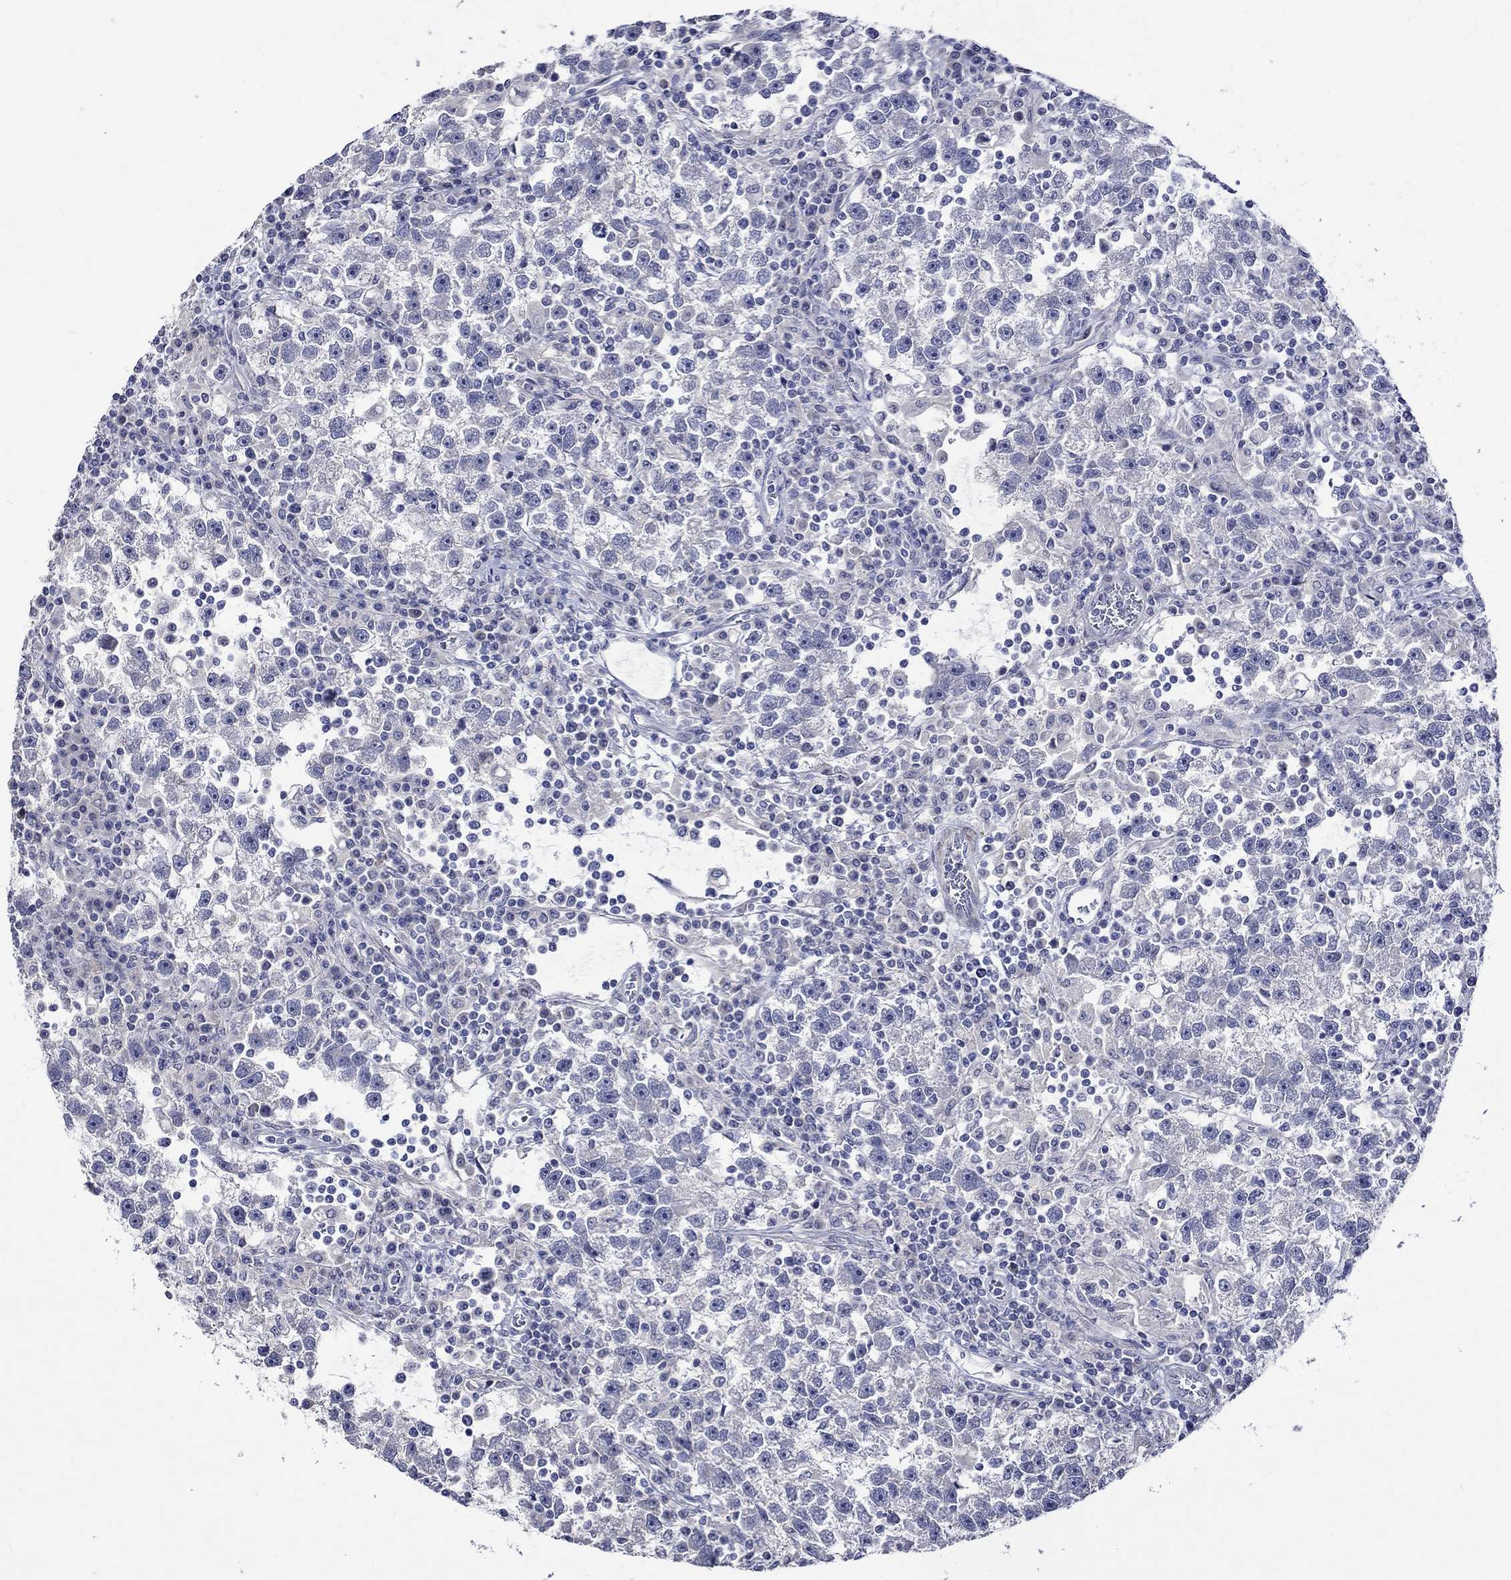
{"staining": {"intensity": "negative", "quantity": "none", "location": "none"}, "tissue": "testis cancer", "cell_type": "Tumor cells", "image_type": "cancer", "snomed": [{"axis": "morphology", "description": "Seminoma, NOS"}, {"axis": "topography", "description": "Testis"}], "caption": "Image shows no significant protein positivity in tumor cells of seminoma (testis).", "gene": "CRYAB", "patient": {"sex": "male", "age": 47}}